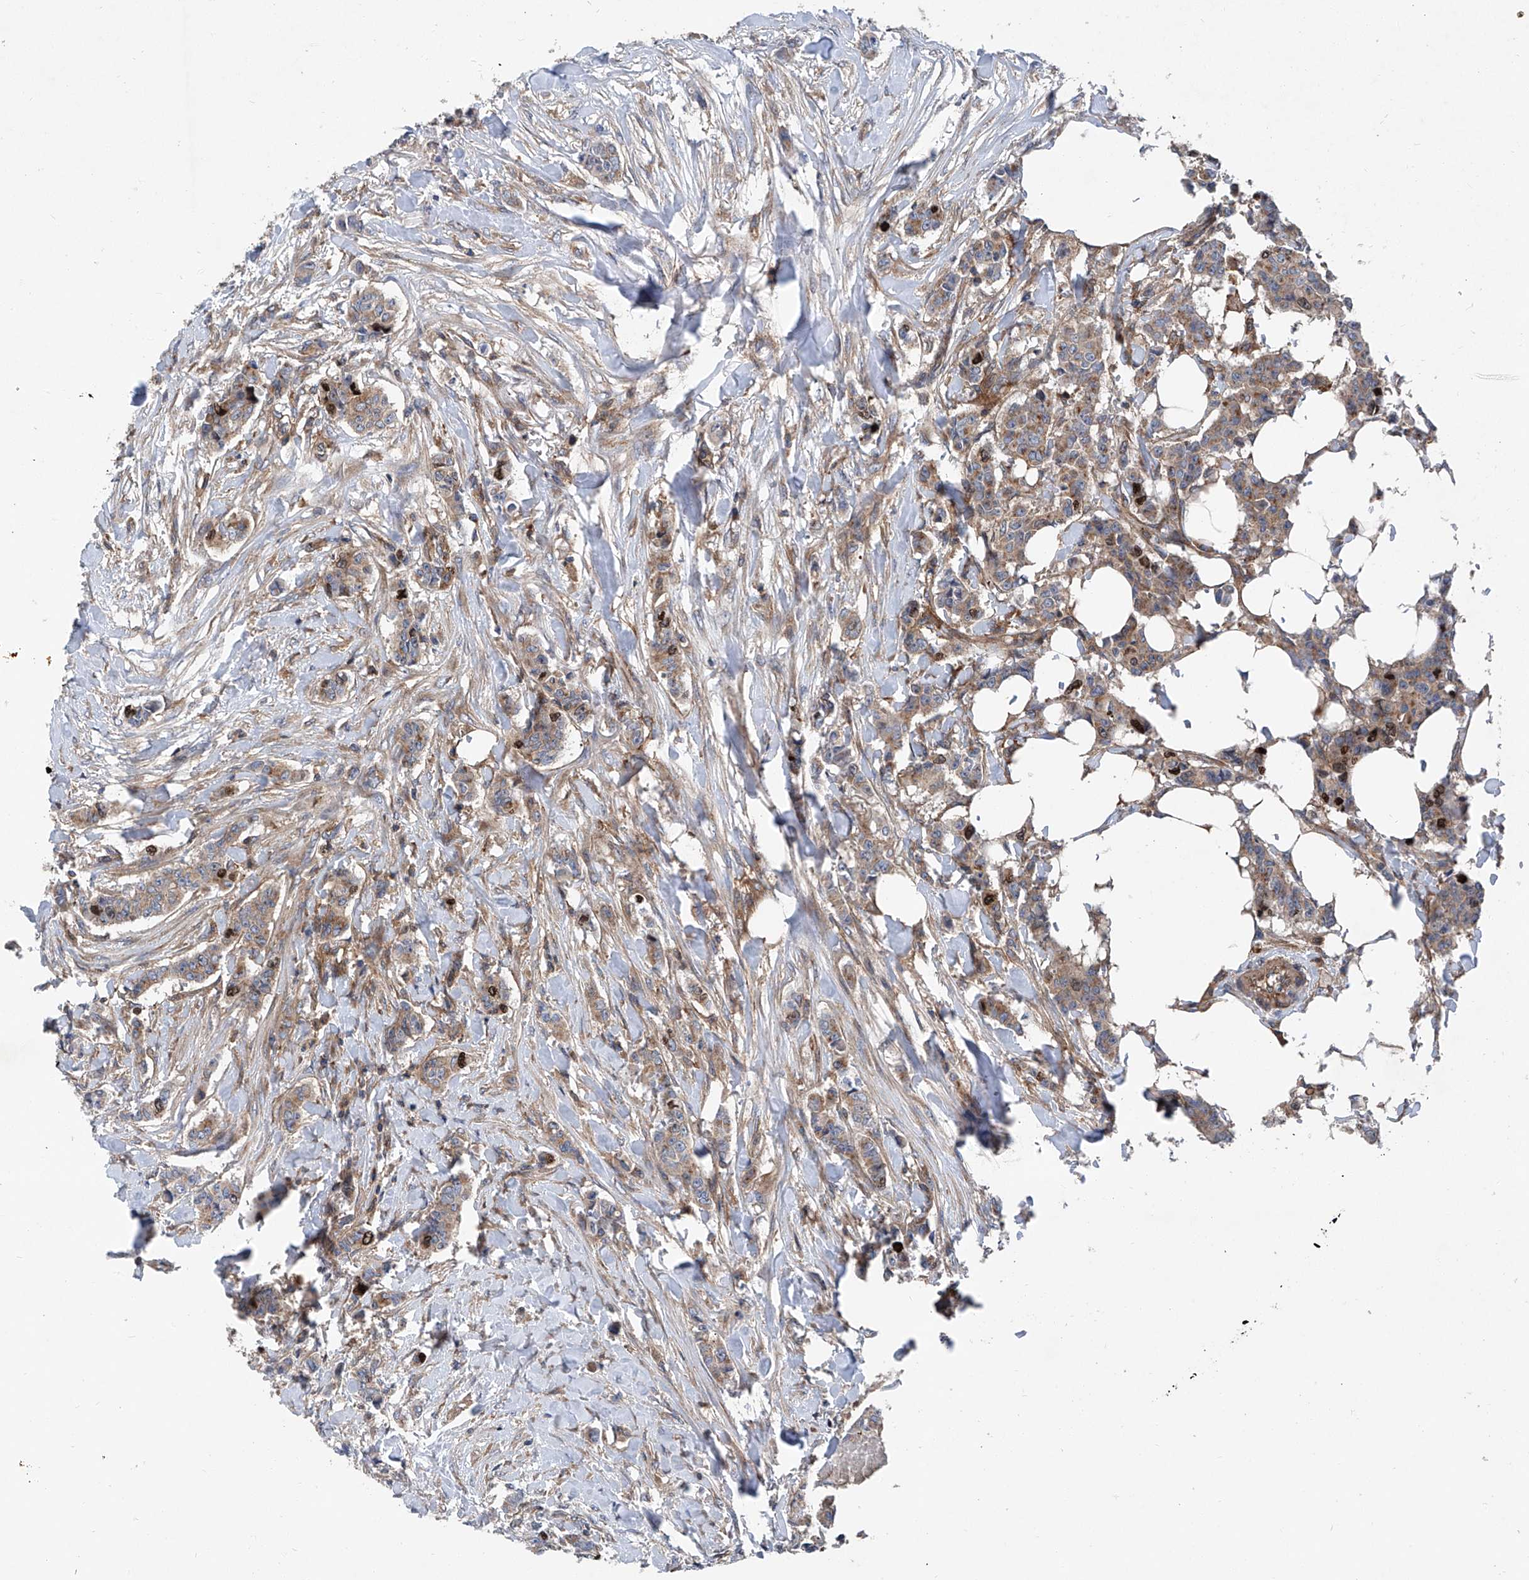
{"staining": {"intensity": "weak", "quantity": ">75%", "location": "cytoplasmic/membranous,nuclear"}, "tissue": "breast cancer", "cell_type": "Tumor cells", "image_type": "cancer", "snomed": [{"axis": "morphology", "description": "Duct carcinoma"}, {"axis": "topography", "description": "Breast"}], "caption": "The photomicrograph displays a brown stain indicating the presence of a protein in the cytoplasmic/membranous and nuclear of tumor cells in breast cancer (infiltrating ductal carcinoma).", "gene": "SMAP1", "patient": {"sex": "female", "age": 40}}